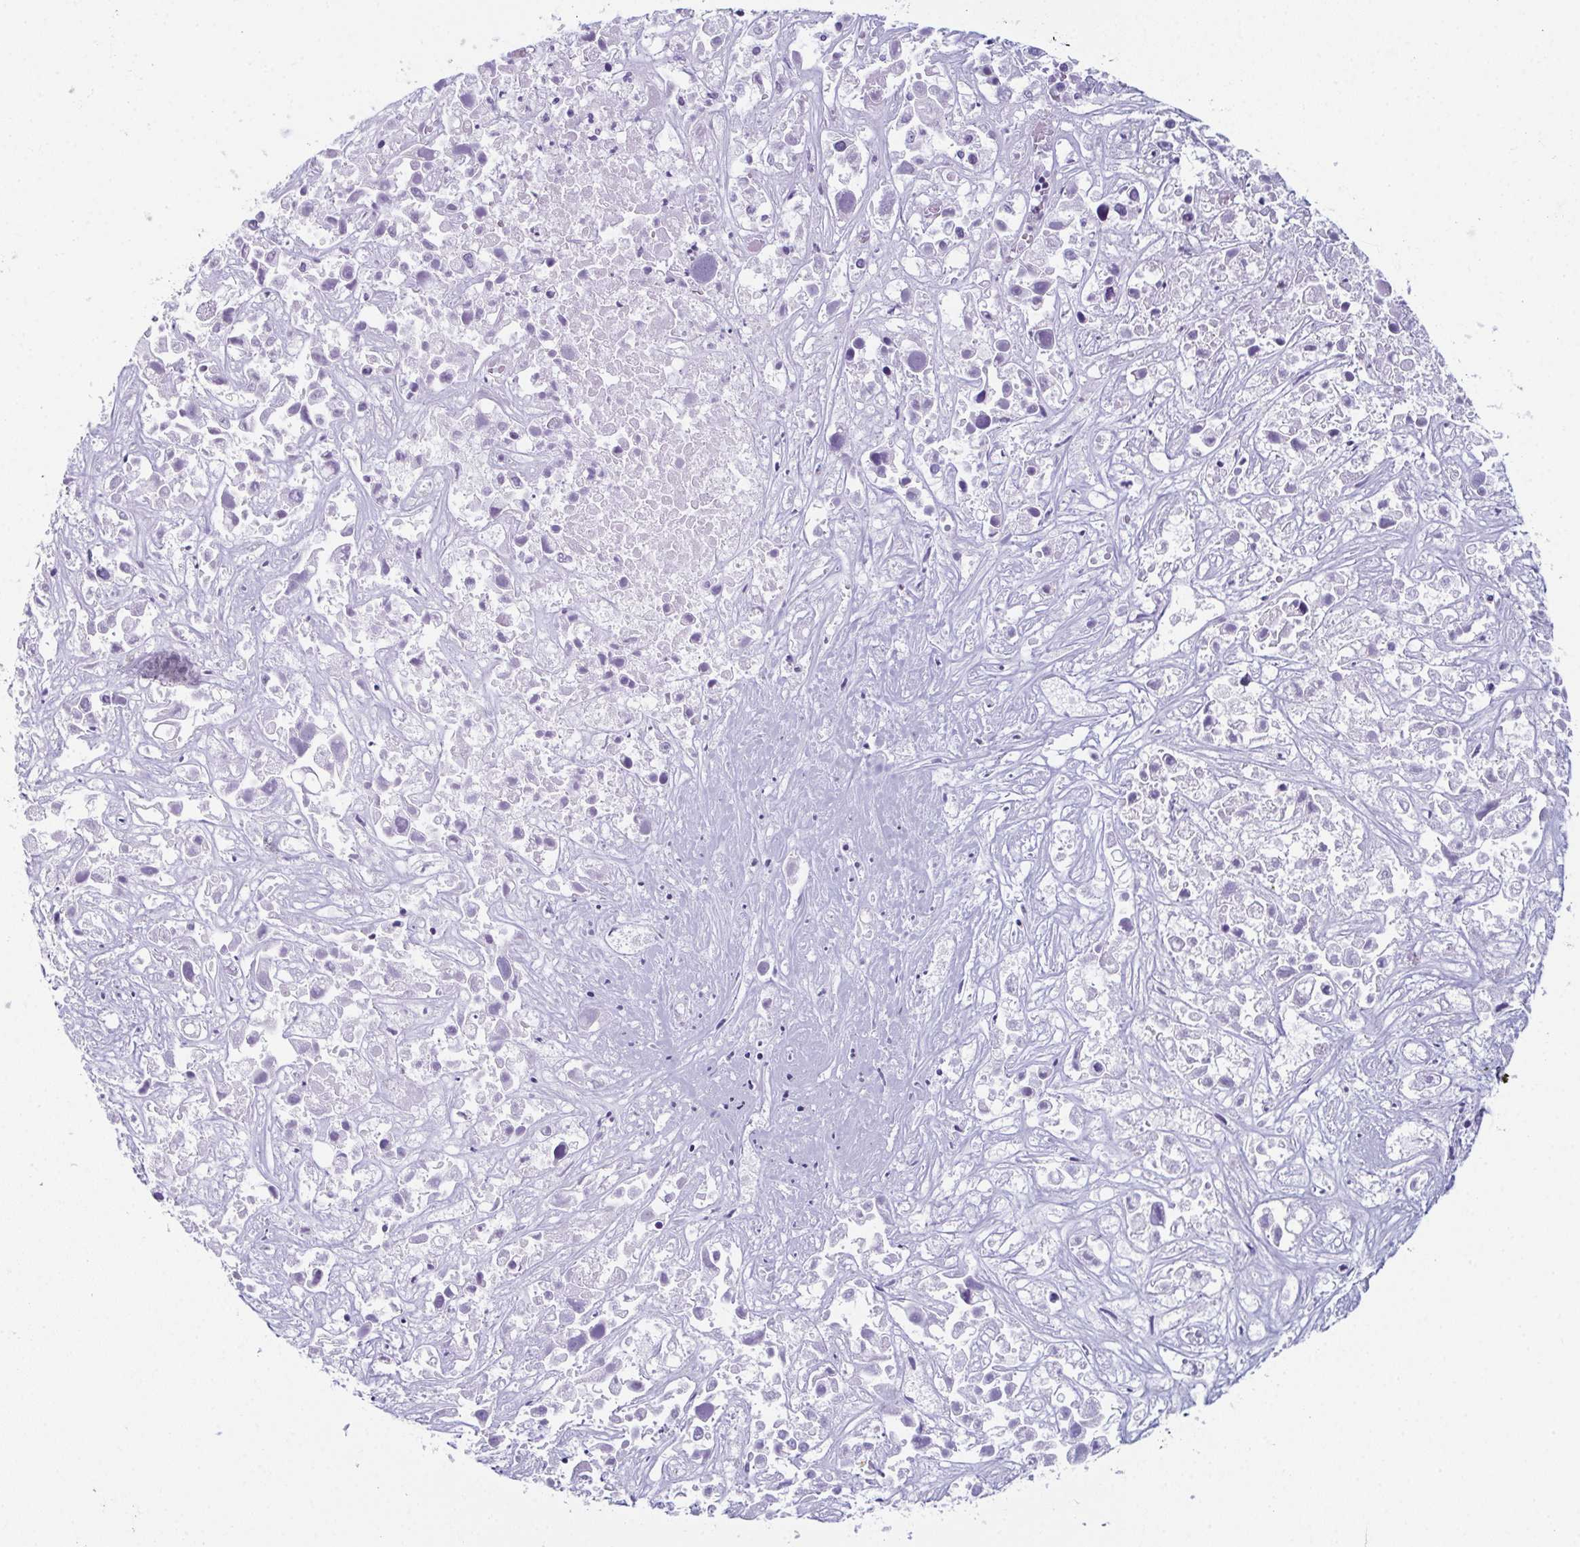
{"staining": {"intensity": "negative", "quantity": "none", "location": "none"}, "tissue": "liver cancer", "cell_type": "Tumor cells", "image_type": "cancer", "snomed": [{"axis": "morphology", "description": "Cholangiocarcinoma"}, {"axis": "topography", "description": "Liver"}], "caption": "The histopathology image shows no staining of tumor cells in cholangiocarcinoma (liver).", "gene": "ENKUR", "patient": {"sex": "male", "age": 81}}